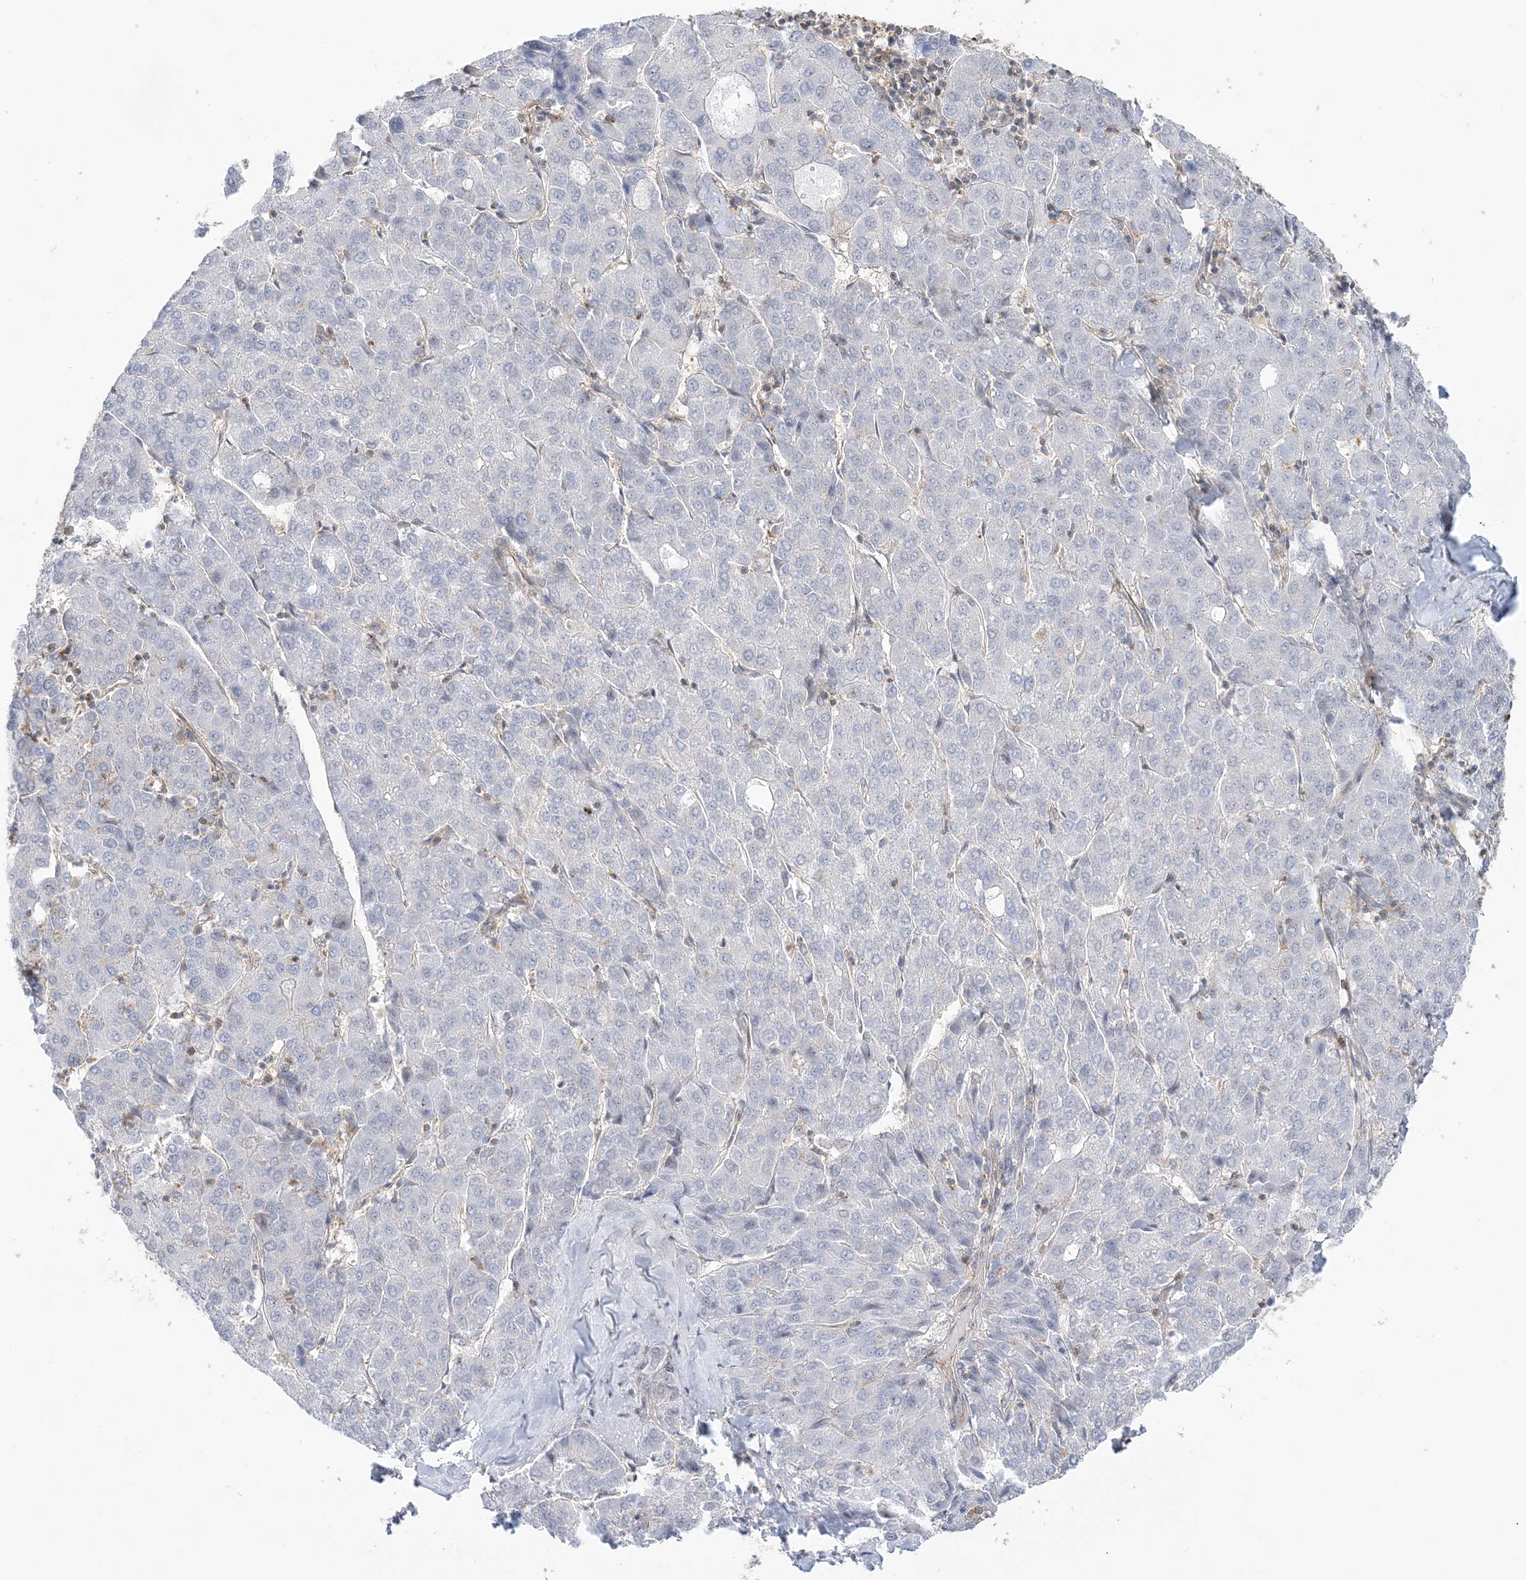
{"staining": {"intensity": "negative", "quantity": "none", "location": "none"}, "tissue": "liver cancer", "cell_type": "Tumor cells", "image_type": "cancer", "snomed": [{"axis": "morphology", "description": "Carcinoma, Hepatocellular, NOS"}, {"axis": "topography", "description": "Liver"}], "caption": "Image shows no protein staining in tumor cells of liver cancer tissue. Brightfield microscopy of IHC stained with DAB (3,3'-diaminobenzidine) (brown) and hematoxylin (blue), captured at high magnification.", "gene": "THADA", "patient": {"sex": "male", "age": 65}}